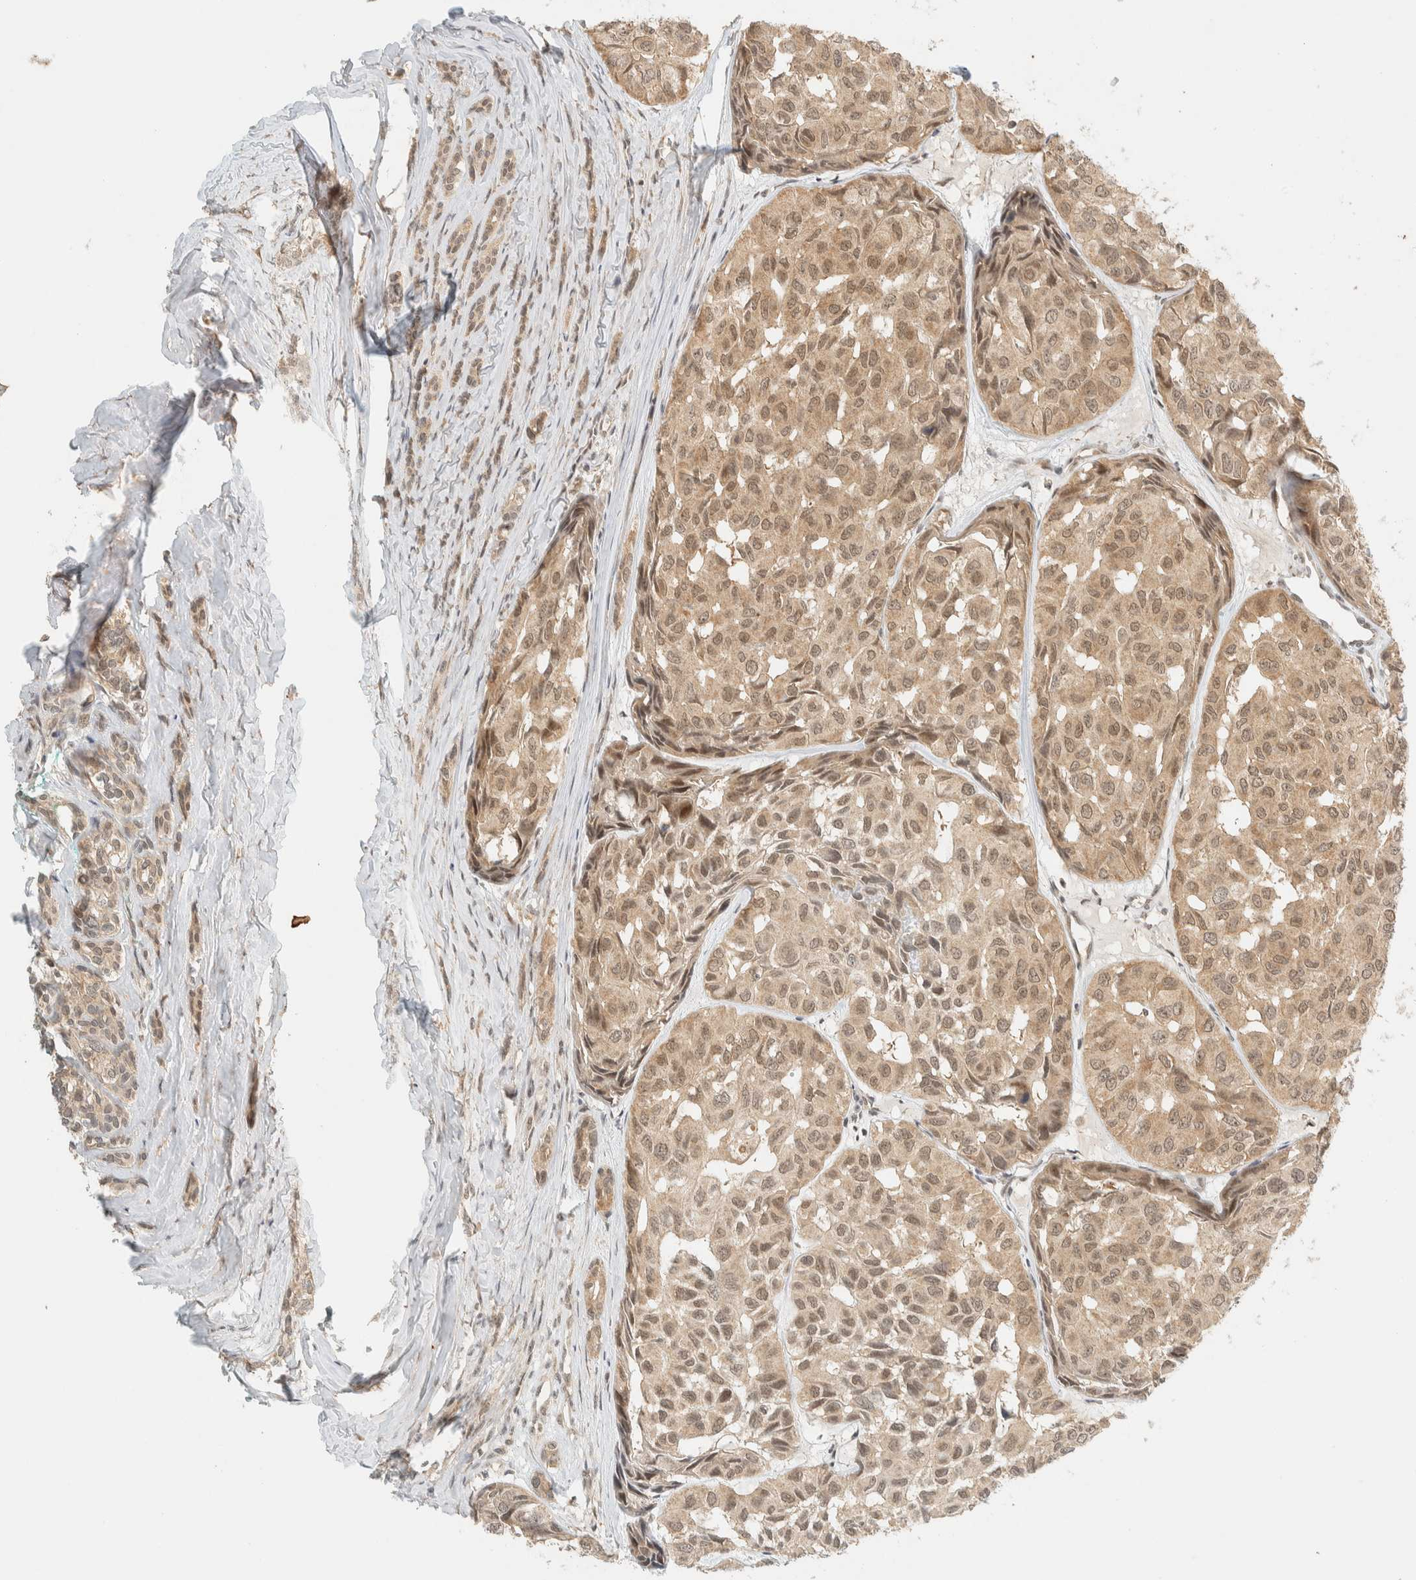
{"staining": {"intensity": "moderate", "quantity": ">75%", "location": "cytoplasmic/membranous"}, "tissue": "head and neck cancer", "cell_type": "Tumor cells", "image_type": "cancer", "snomed": [{"axis": "morphology", "description": "Adenocarcinoma, NOS"}, {"axis": "topography", "description": "Salivary gland, NOS"}, {"axis": "topography", "description": "Head-Neck"}], "caption": "Protein staining of adenocarcinoma (head and neck) tissue reveals moderate cytoplasmic/membranous positivity in about >75% of tumor cells.", "gene": "KIFAP3", "patient": {"sex": "female", "age": 76}}